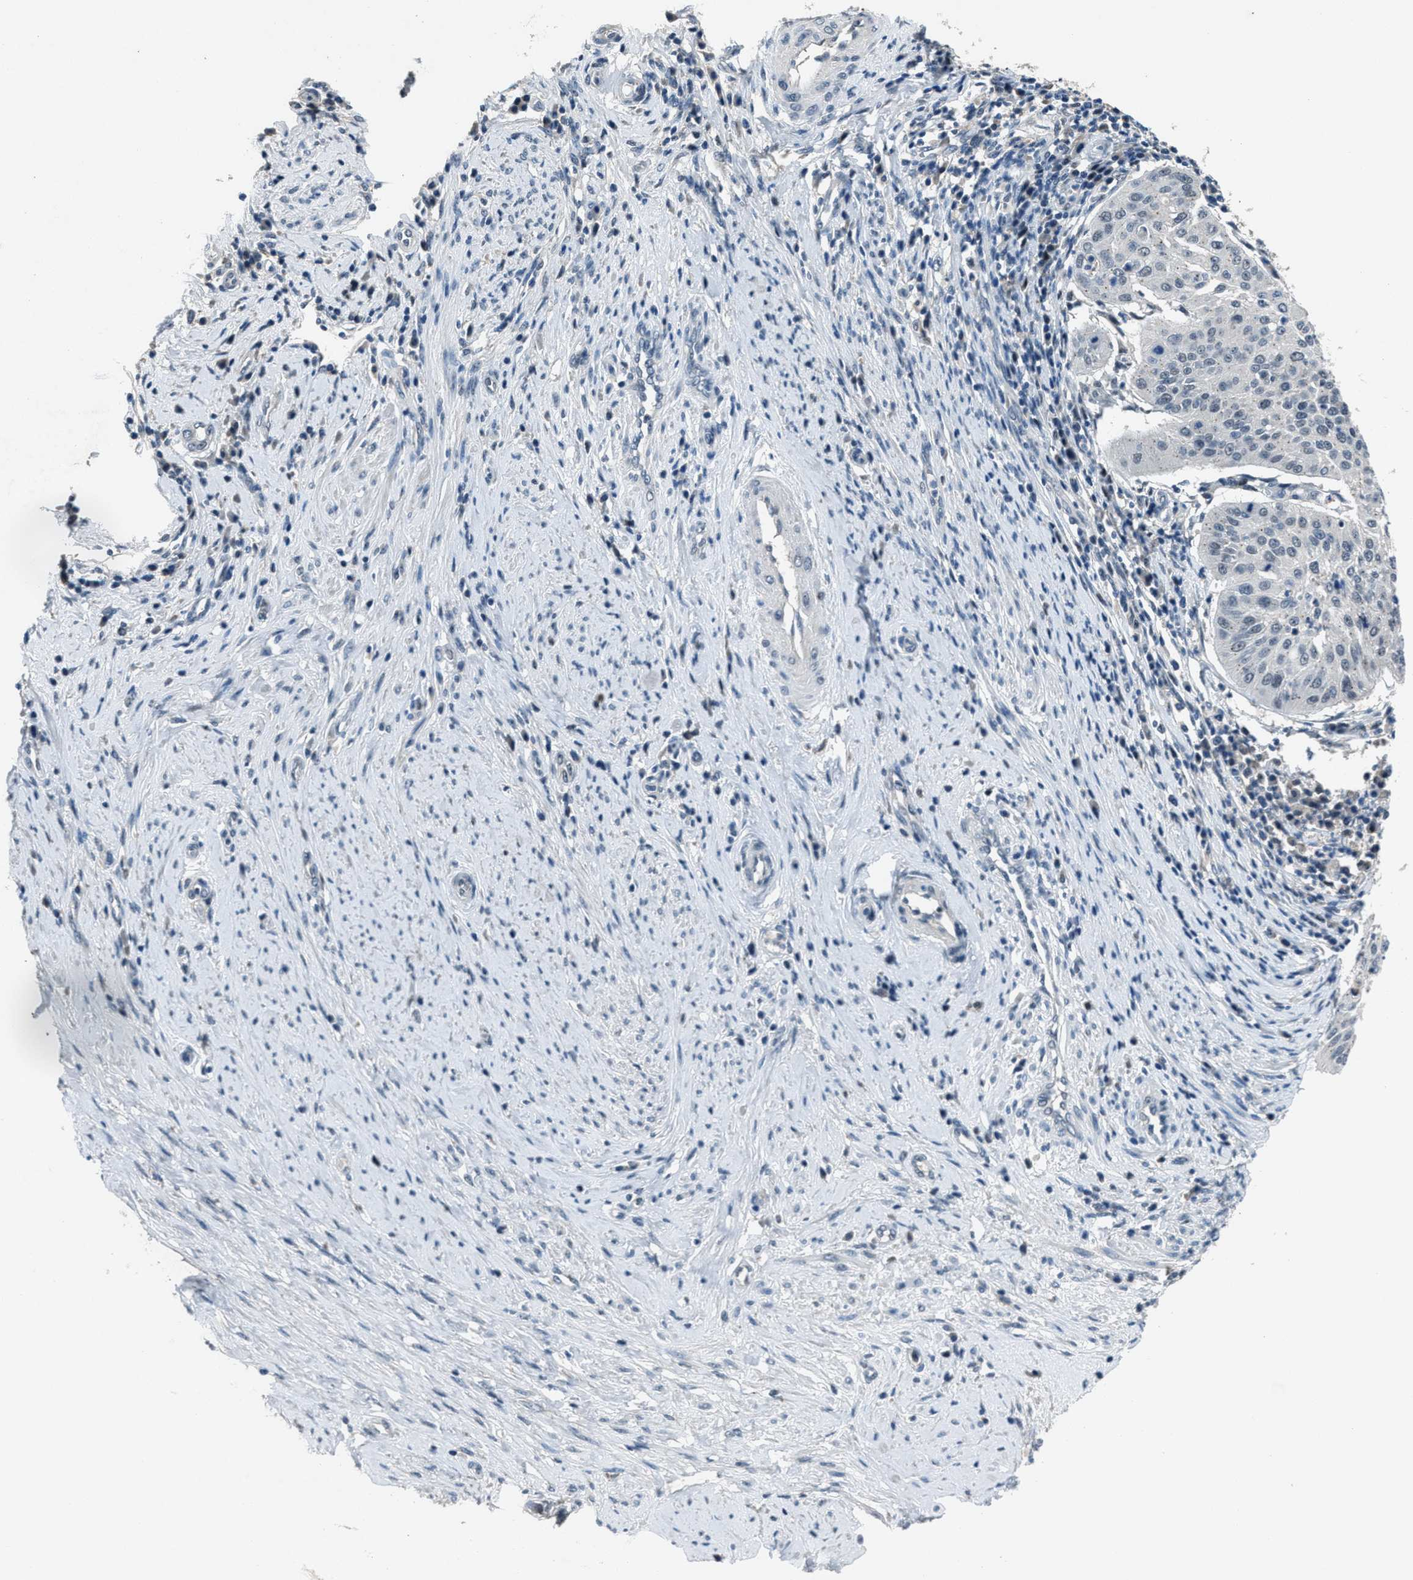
{"staining": {"intensity": "negative", "quantity": "none", "location": "none"}, "tissue": "cervical cancer", "cell_type": "Tumor cells", "image_type": "cancer", "snomed": [{"axis": "morphology", "description": "Normal tissue, NOS"}, {"axis": "morphology", "description": "Squamous cell carcinoma, NOS"}, {"axis": "topography", "description": "Cervix"}], "caption": "Immunohistochemistry of cervical cancer (squamous cell carcinoma) shows no staining in tumor cells.", "gene": "DUSP19", "patient": {"sex": "female", "age": 39}}